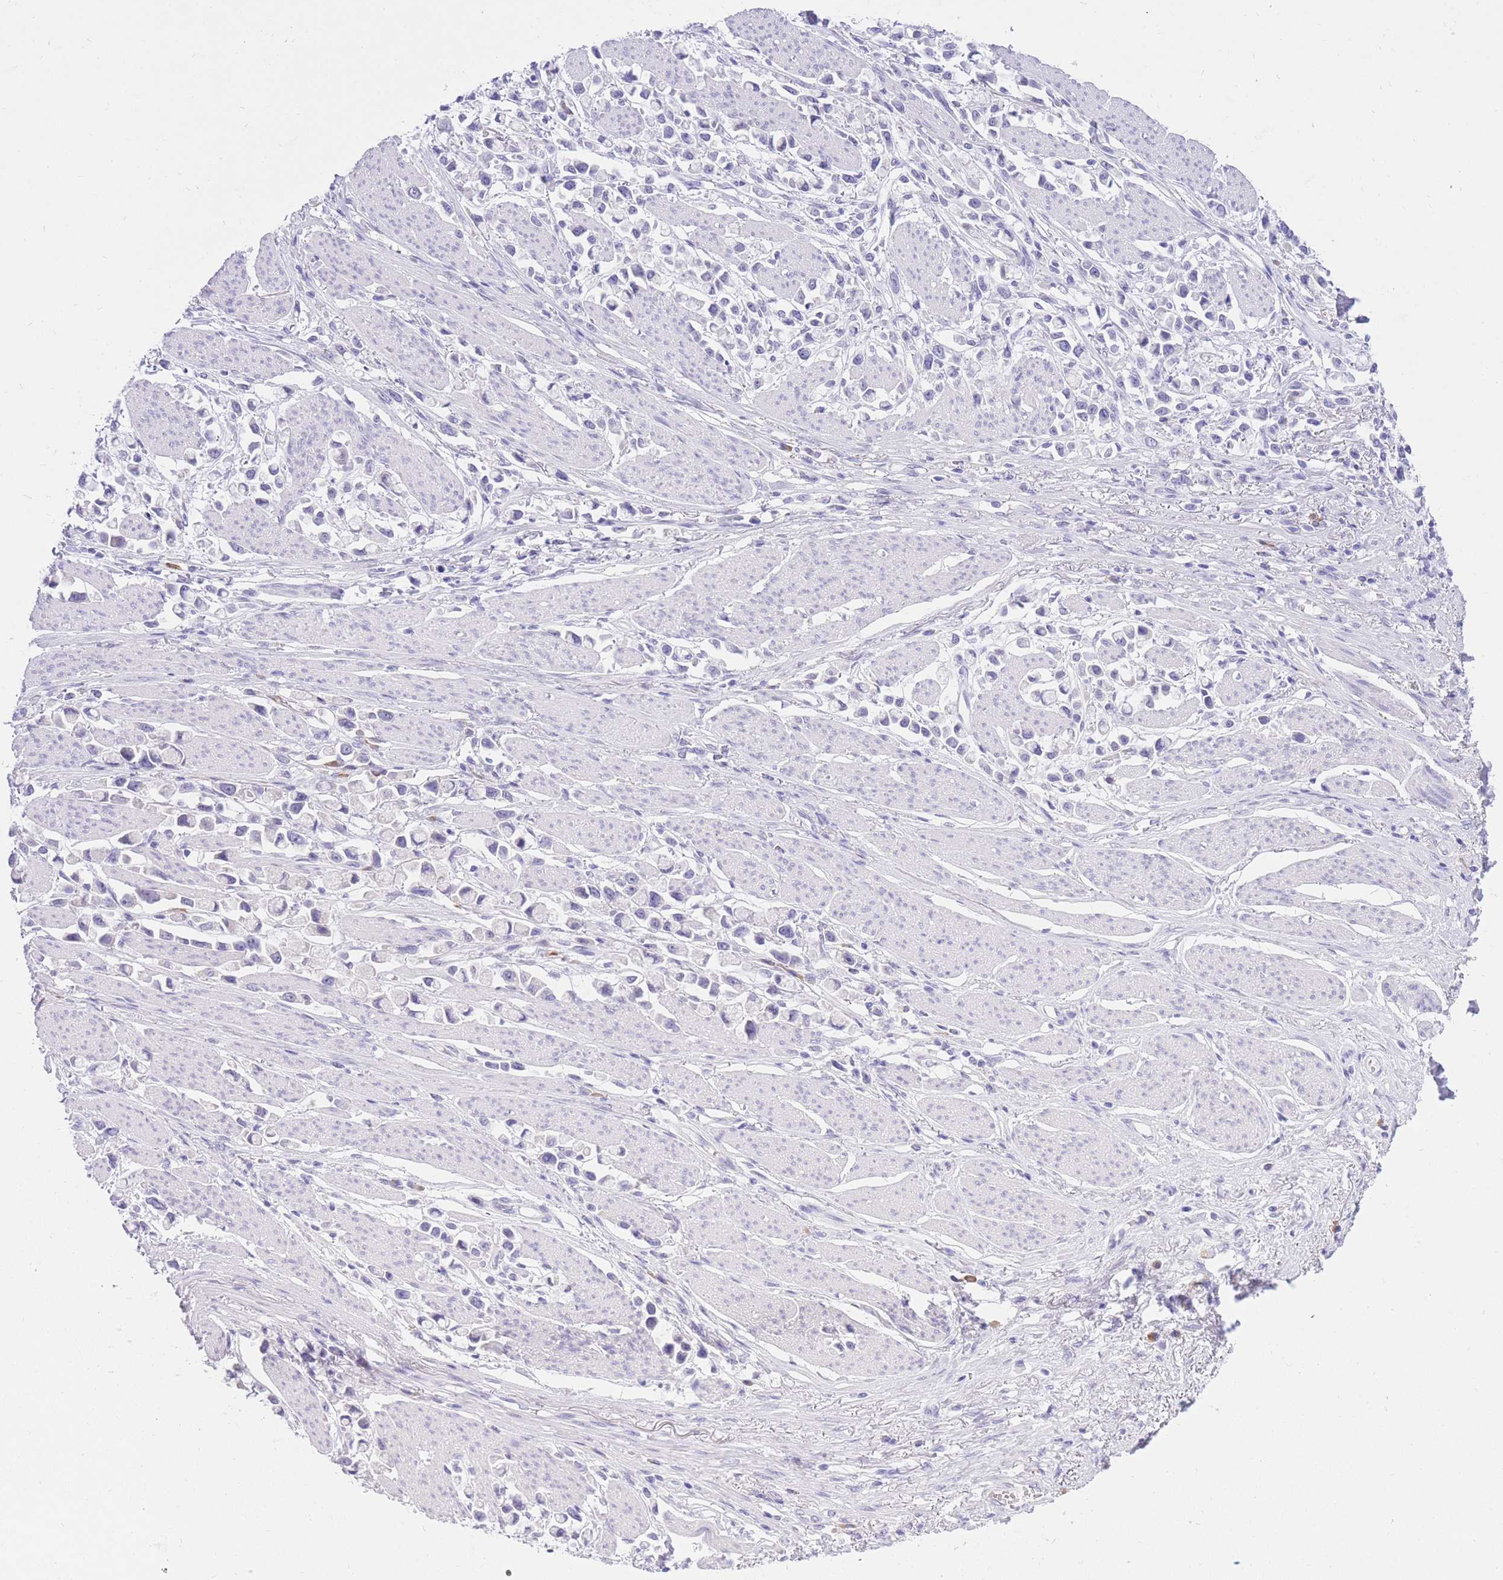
{"staining": {"intensity": "negative", "quantity": "none", "location": "none"}, "tissue": "stomach cancer", "cell_type": "Tumor cells", "image_type": "cancer", "snomed": [{"axis": "morphology", "description": "Adenocarcinoma, NOS"}, {"axis": "topography", "description": "Stomach"}], "caption": "This is an immunohistochemistry image of stomach cancer. There is no staining in tumor cells.", "gene": "SSUH2", "patient": {"sex": "female", "age": 81}}